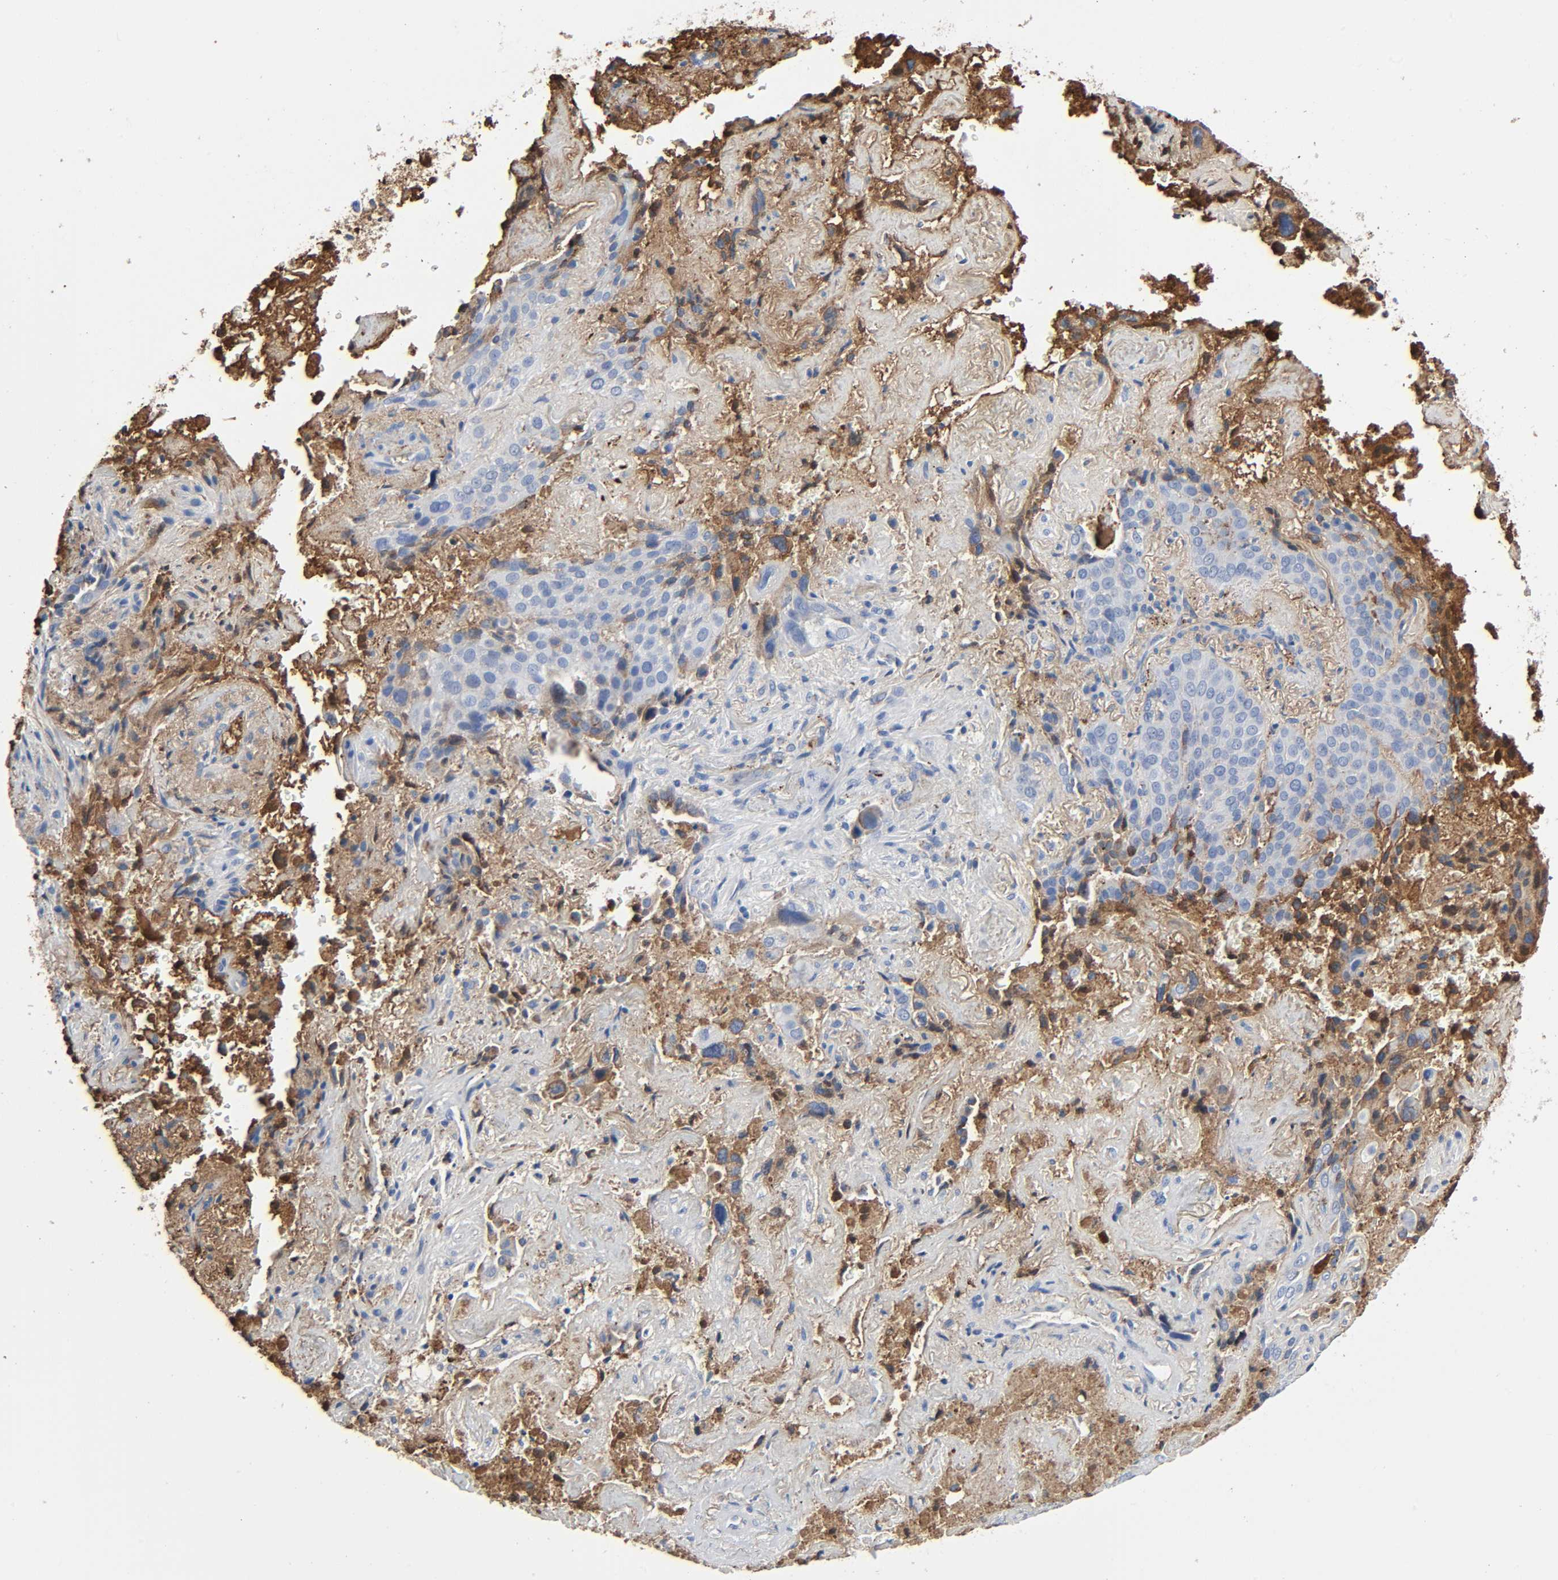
{"staining": {"intensity": "weak", "quantity": "<25%", "location": "cytoplasmic/membranous"}, "tissue": "lung cancer", "cell_type": "Tumor cells", "image_type": "cancer", "snomed": [{"axis": "morphology", "description": "Squamous cell carcinoma, NOS"}, {"axis": "topography", "description": "Lung"}], "caption": "The photomicrograph reveals no staining of tumor cells in lung cancer.", "gene": "C3", "patient": {"sex": "male", "age": 54}}